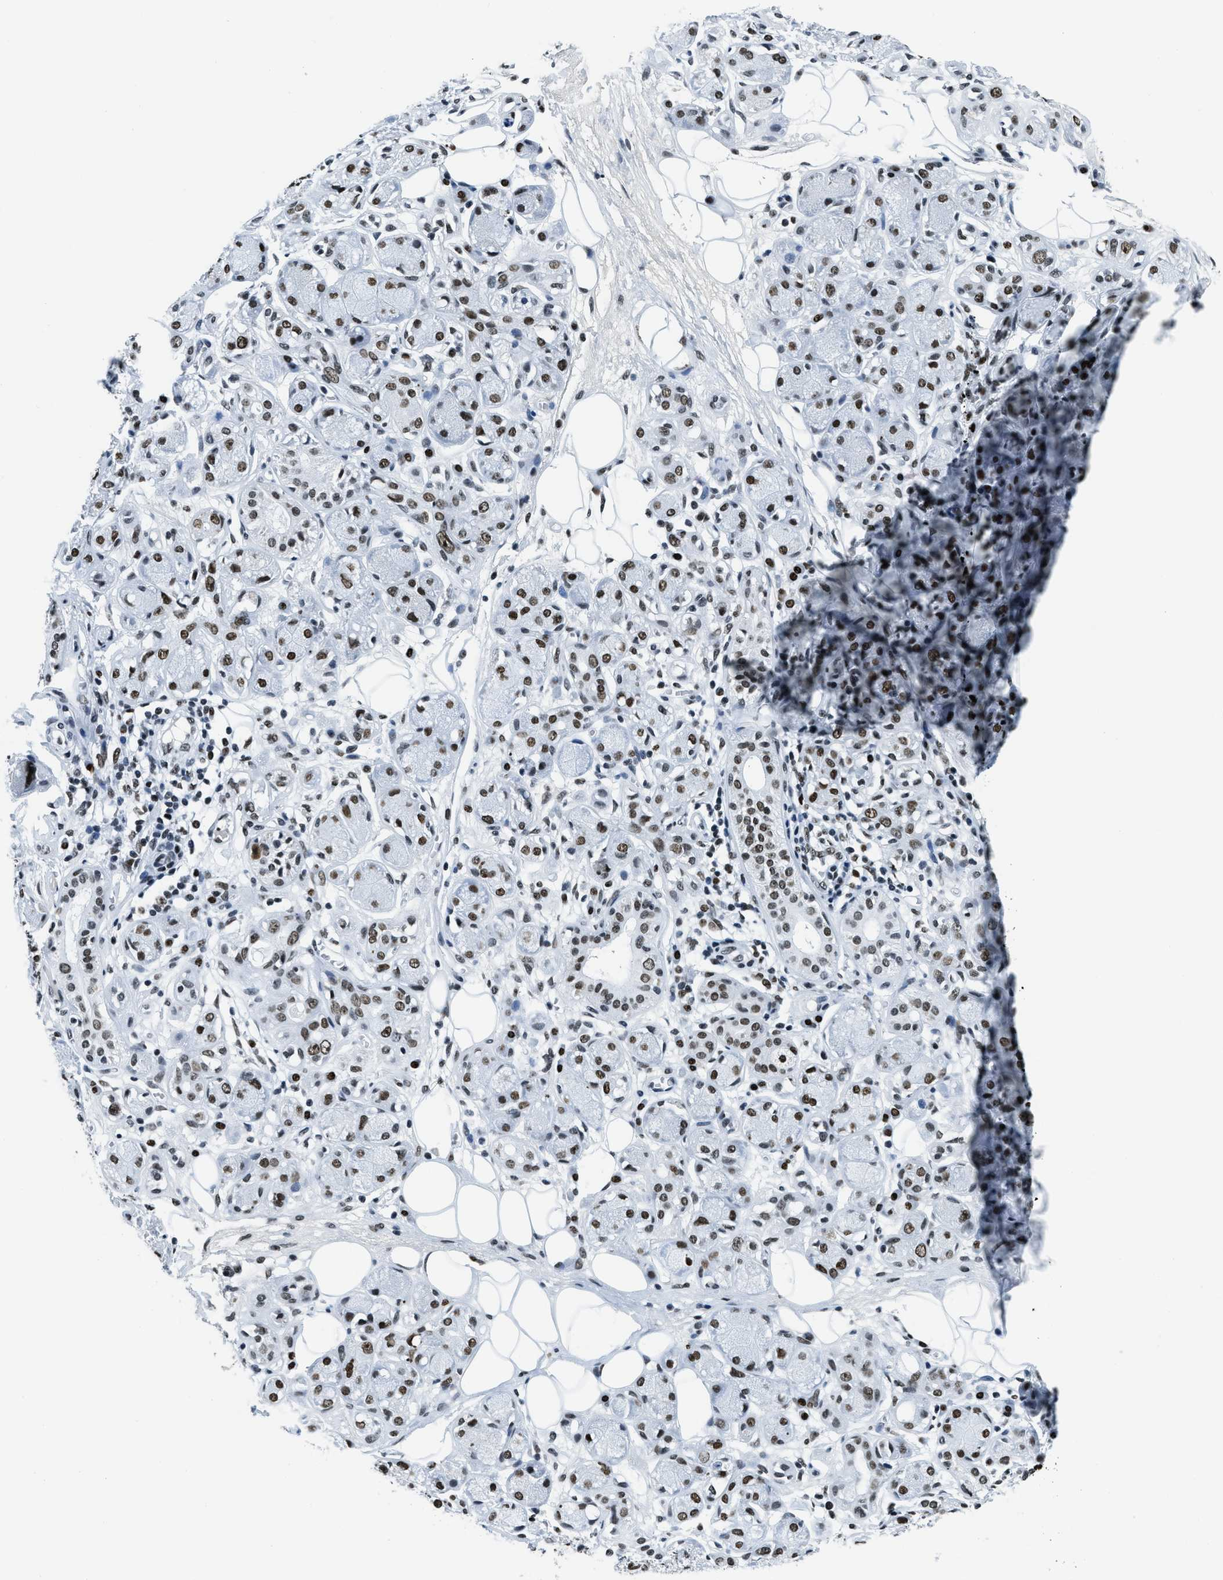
{"staining": {"intensity": "negative", "quantity": "none", "location": "none"}, "tissue": "adipose tissue", "cell_type": "Adipocytes", "image_type": "normal", "snomed": [{"axis": "morphology", "description": "Normal tissue, NOS"}, {"axis": "morphology", "description": "Inflammation, NOS"}, {"axis": "topography", "description": "Salivary gland"}, {"axis": "topography", "description": "Peripheral nerve tissue"}], "caption": "Adipose tissue stained for a protein using IHC shows no positivity adipocytes.", "gene": "TOP1", "patient": {"sex": "female", "age": 75}}